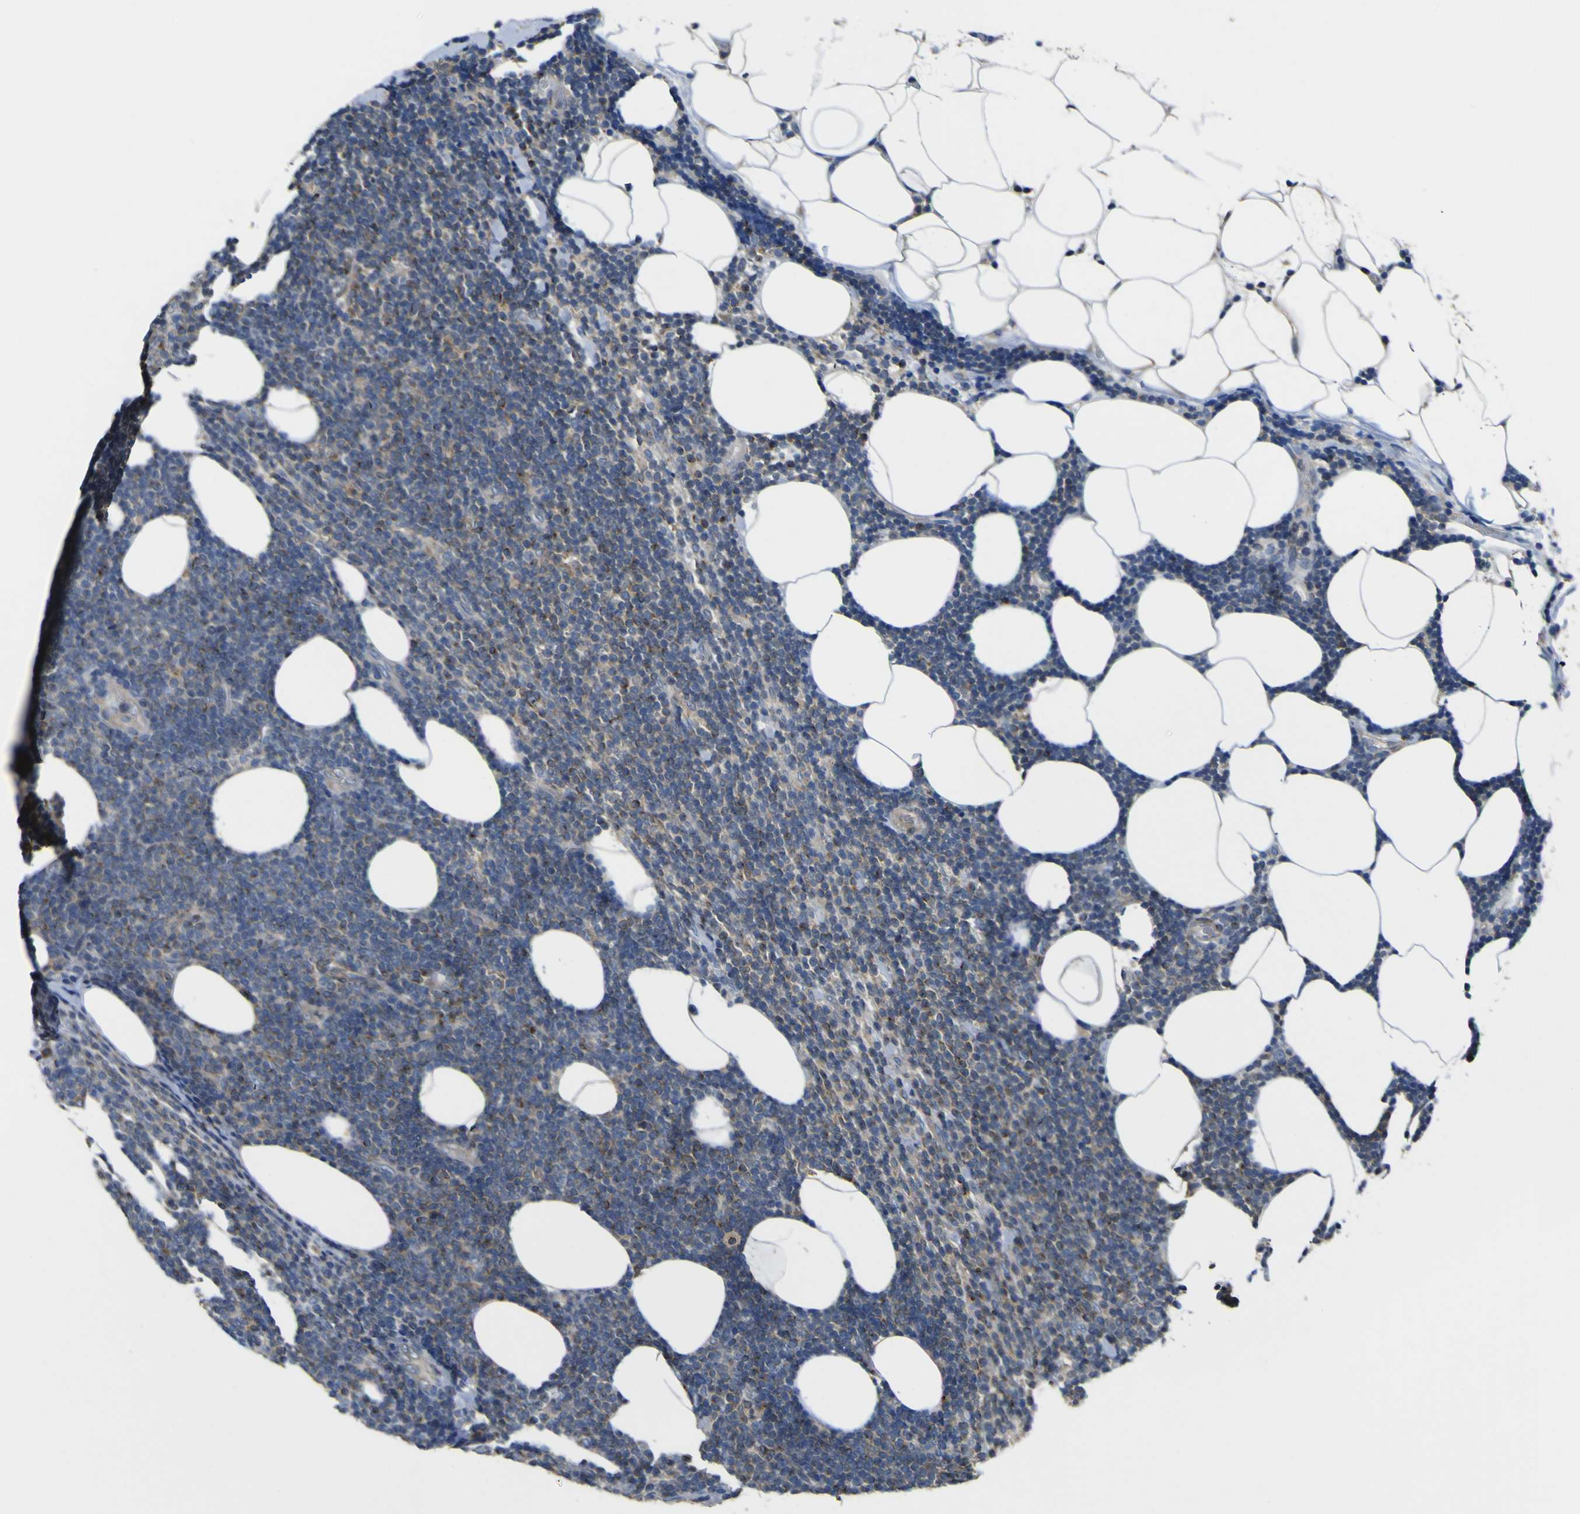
{"staining": {"intensity": "moderate", "quantity": "25%-75%", "location": "cytoplasmic/membranous"}, "tissue": "lymphoma", "cell_type": "Tumor cells", "image_type": "cancer", "snomed": [{"axis": "morphology", "description": "Malignant lymphoma, non-Hodgkin's type, Low grade"}, {"axis": "topography", "description": "Lymph node"}], "caption": "Protein staining demonstrates moderate cytoplasmic/membranous positivity in approximately 25%-75% of tumor cells in low-grade malignant lymphoma, non-Hodgkin's type. (Stains: DAB (3,3'-diaminobenzidine) in brown, nuclei in blue, Microscopy: brightfield microscopy at high magnification).", "gene": "EML2", "patient": {"sex": "male", "age": 66}}